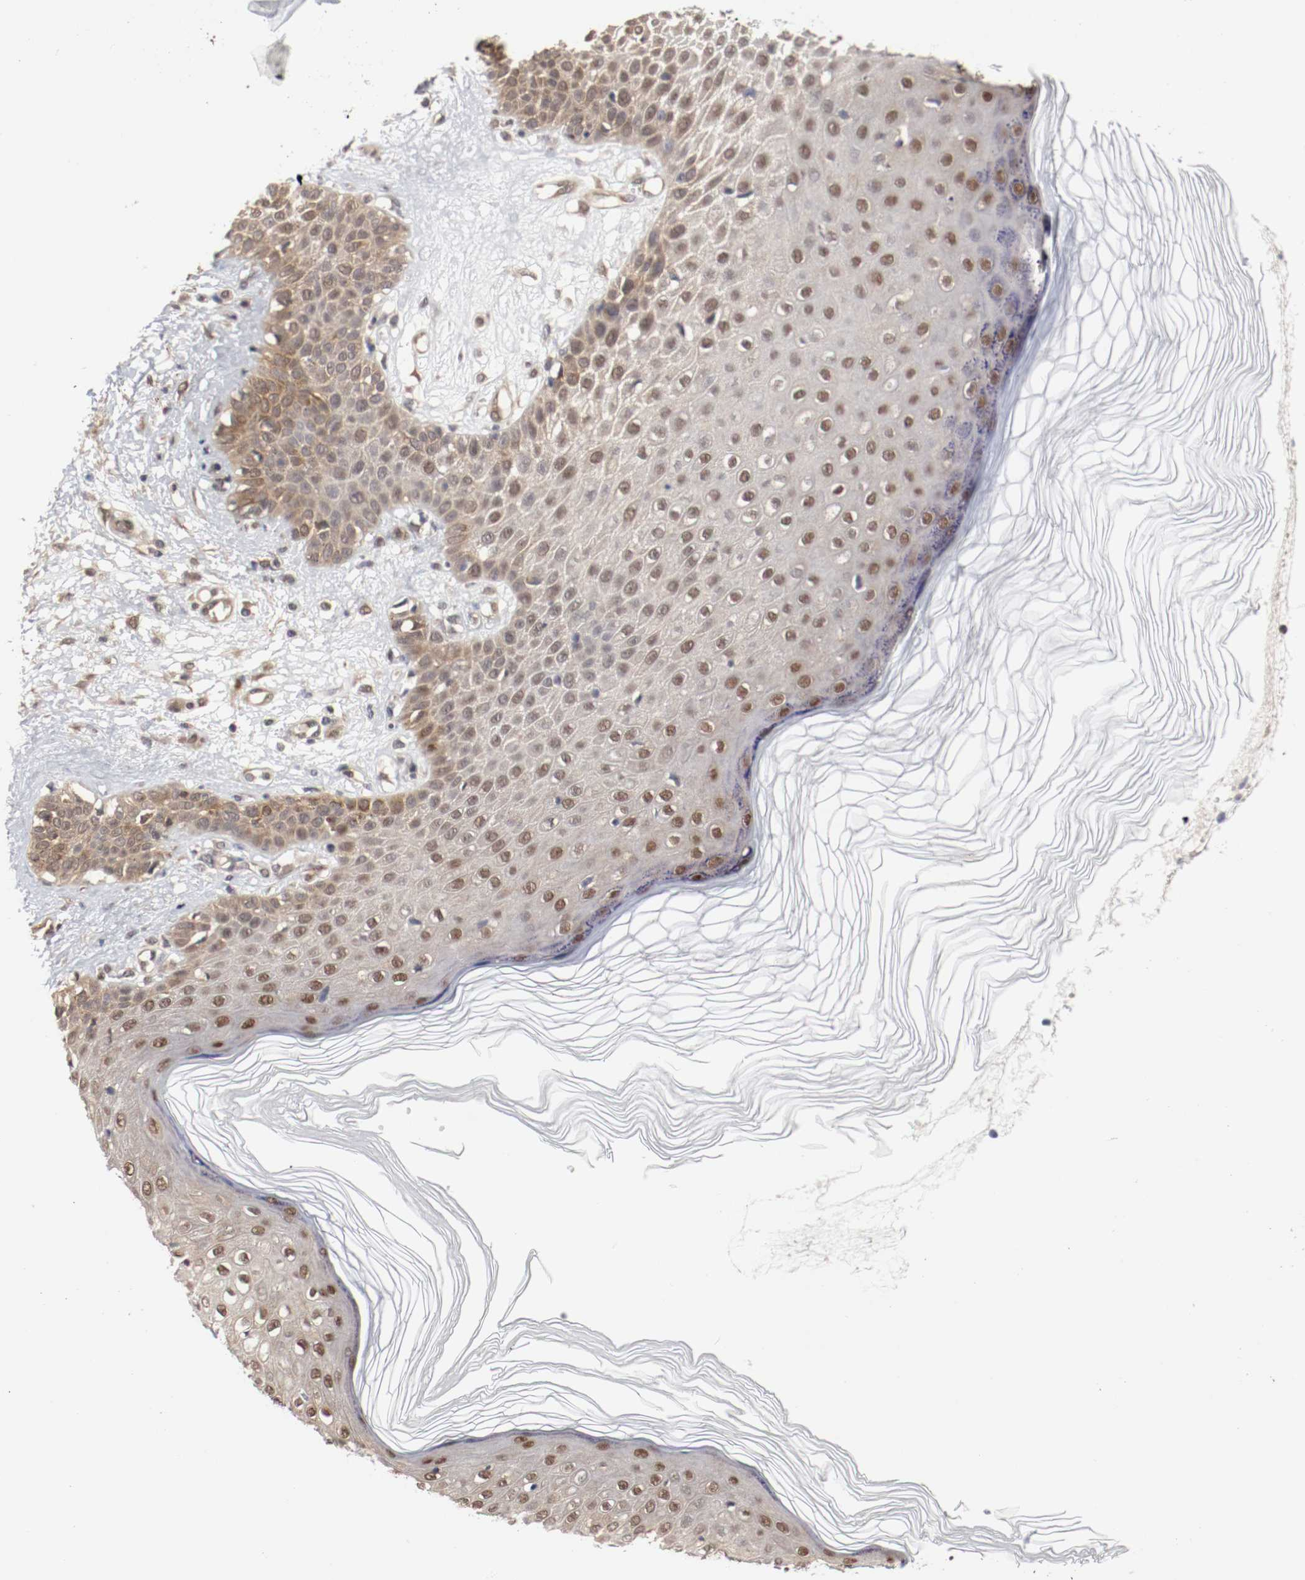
{"staining": {"intensity": "moderate", "quantity": ">75%", "location": "cytoplasmic/membranous,nuclear"}, "tissue": "skin cancer", "cell_type": "Tumor cells", "image_type": "cancer", "snomed": [{"axis": "morphology", "description": "Squamous cell carcinoma, NOS"}, {"axis": "topography", "description": "Skin"}], "caption": "Protein staining shows moderate cytoplasmic/membranous and nuclear expression in about >75% of tumor cells in skin cancer.", "gene": "AFG3L2", "patient": {"sex": "female", "age": 78}}